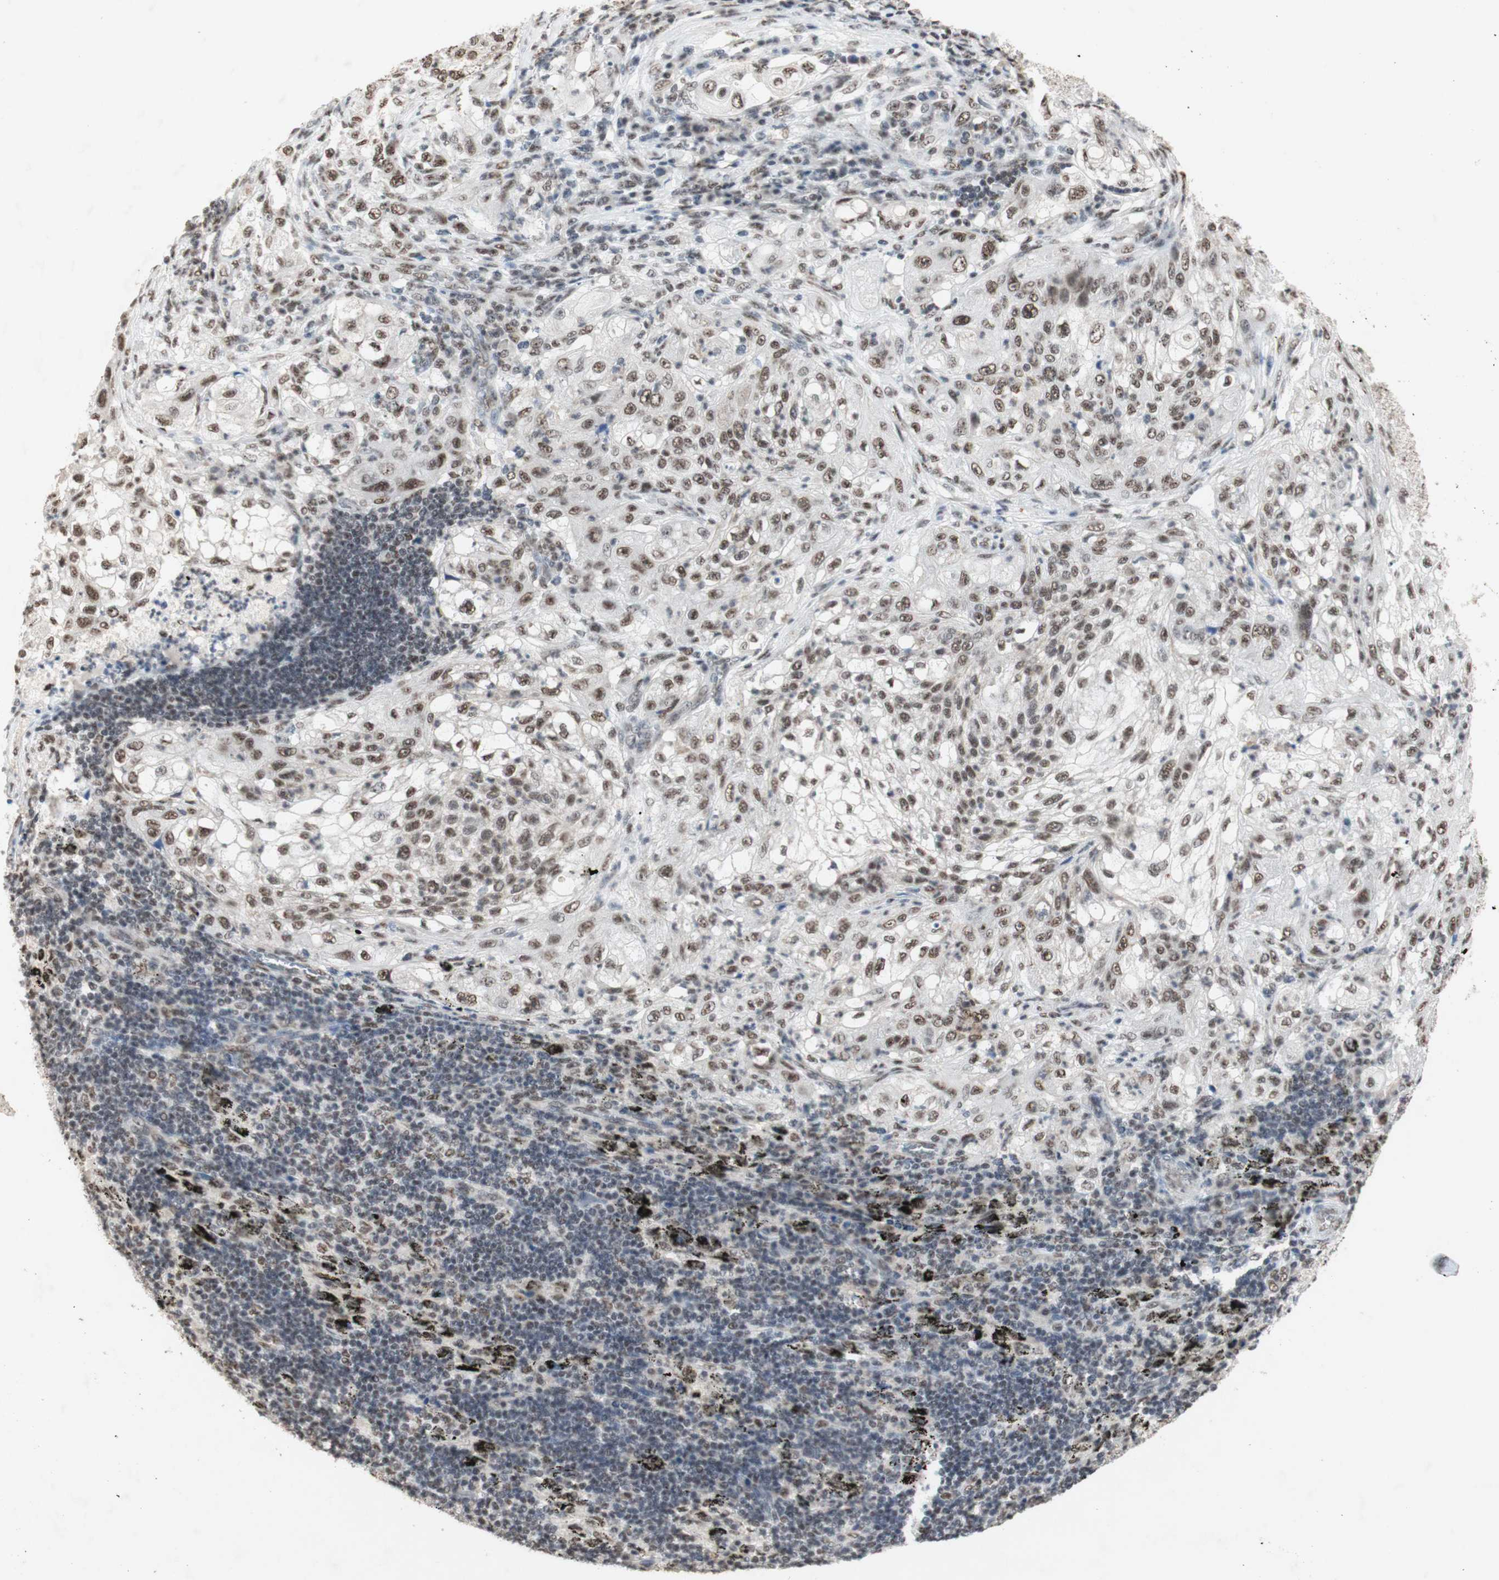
{"staining": {"intensity": "moderate", "quantity": ">75%", "location": "nuclear"}, "tissue": "lung cancer", "cell_type": "Tumor cells", "image_type": "cancer", "snomed": [{"axis": "morphology", "description": "Inflammation, NOS"}, {"axis": "morphology", "description": "Squamous cell carcinoma, NOS"}, {"axis": "topography", "description": "Lymph node"}, {"axis": "topography", "description": "Soft tissue"}, {"axis": "topography", "description": "Lung"}], "caption": "Tumor cells demonstrate moderate nuclear expression in approximately >75% of cells in lung squamous cell carcinoma. (DAB IHC, brown staining for protein, blue staining for nuclei).", "gene": "SNRPB", "patient": {"sex": "male", "age": 66}}